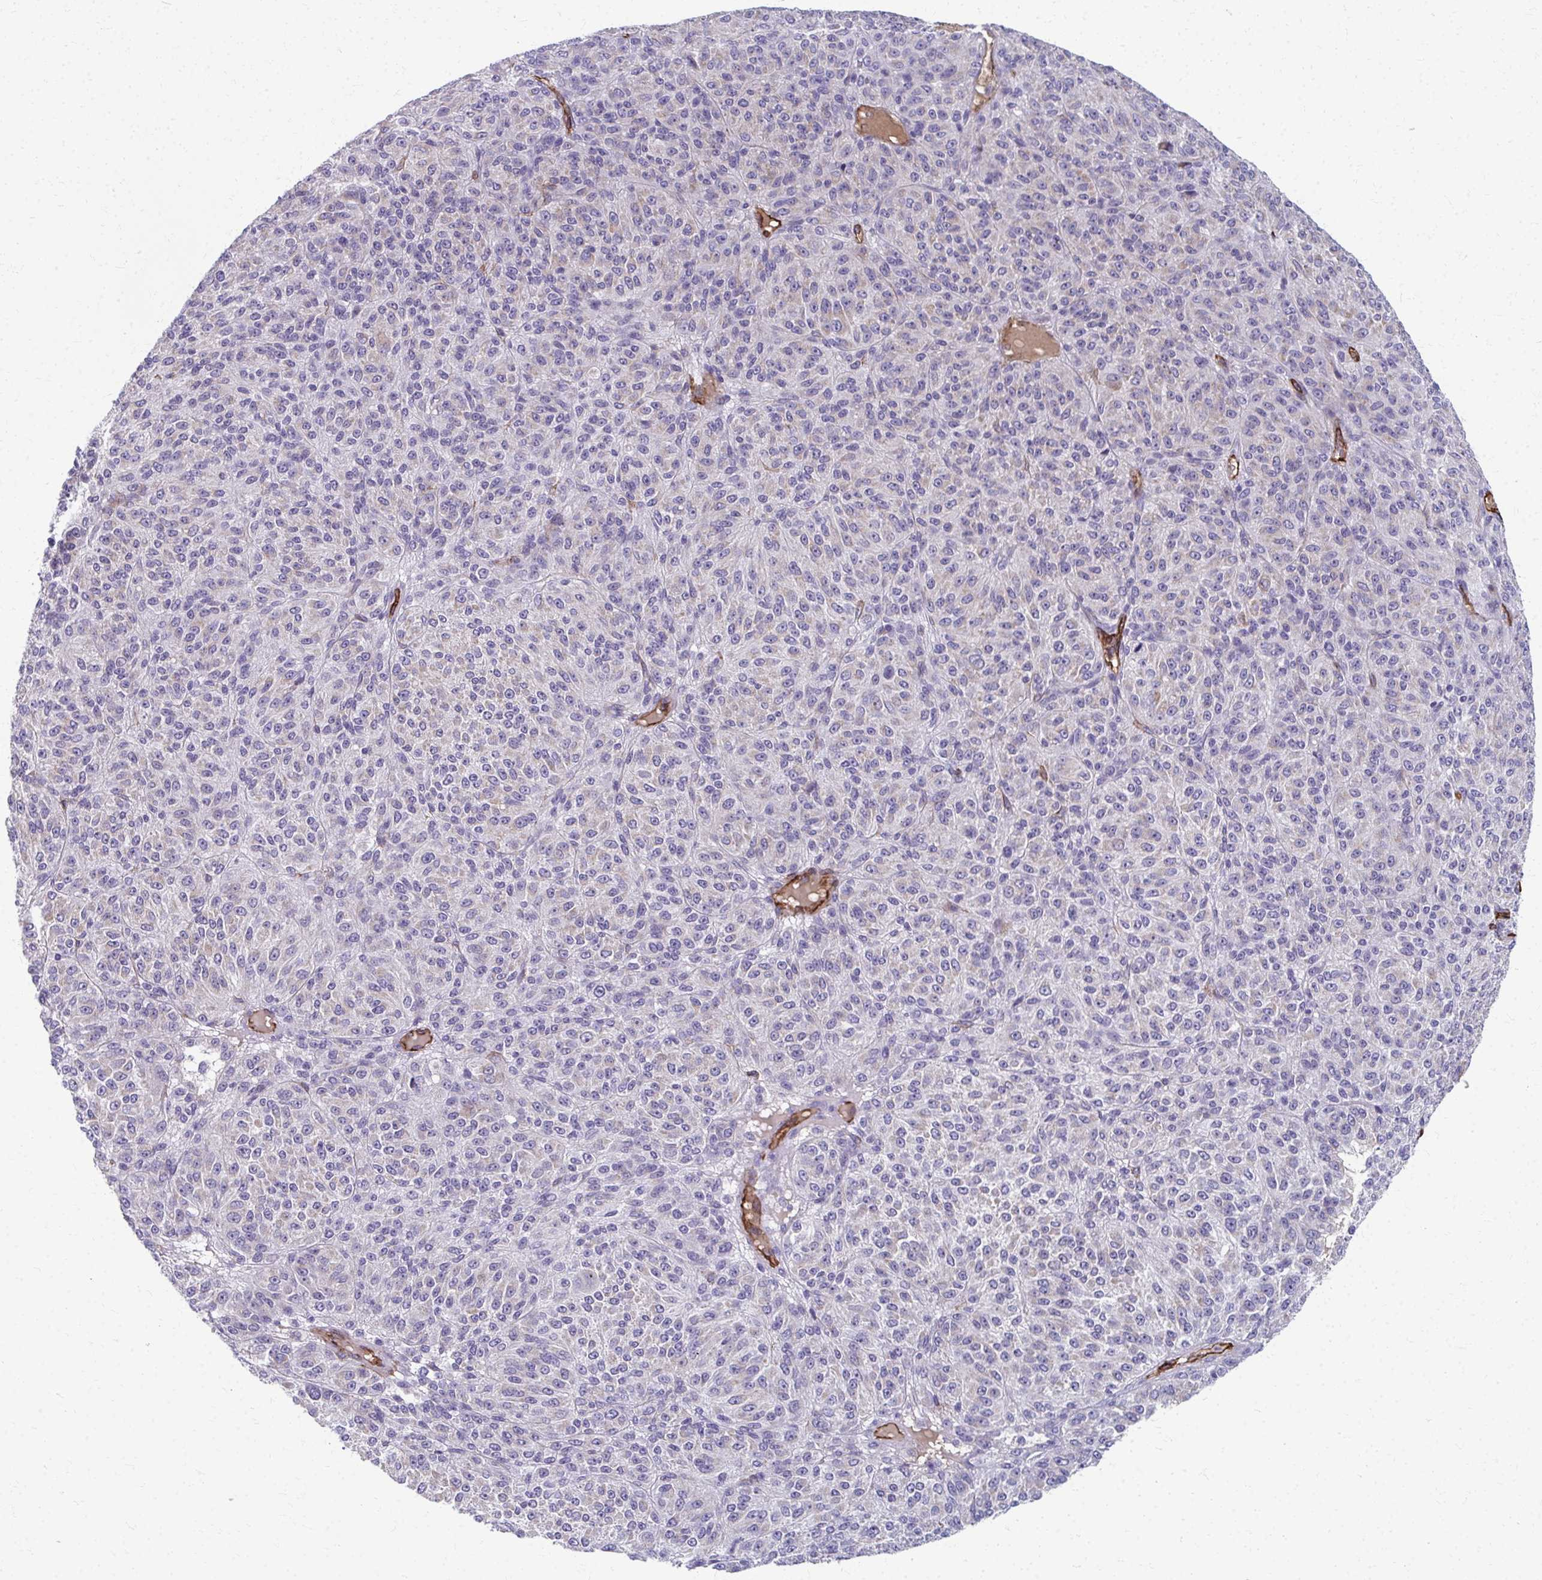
{"staining": {"intensity": "negative", "quantity": "none", "location": "none"}, "tissue": "melanoma", "cell_type": "Tumor cells", "image_type": "cancer", "snomed": [{"axis": "morphology", "description": "Malignant melanoma, Metastatic site"}, {"axis": "topography", "description": "Brain"}], "caption": "This is a image of immunohistochemistry staining of melanoma, which shows no staining in tumor cells.", "gene": "ADIPOQ", "patient": {"sex": "female", "age": 56}}